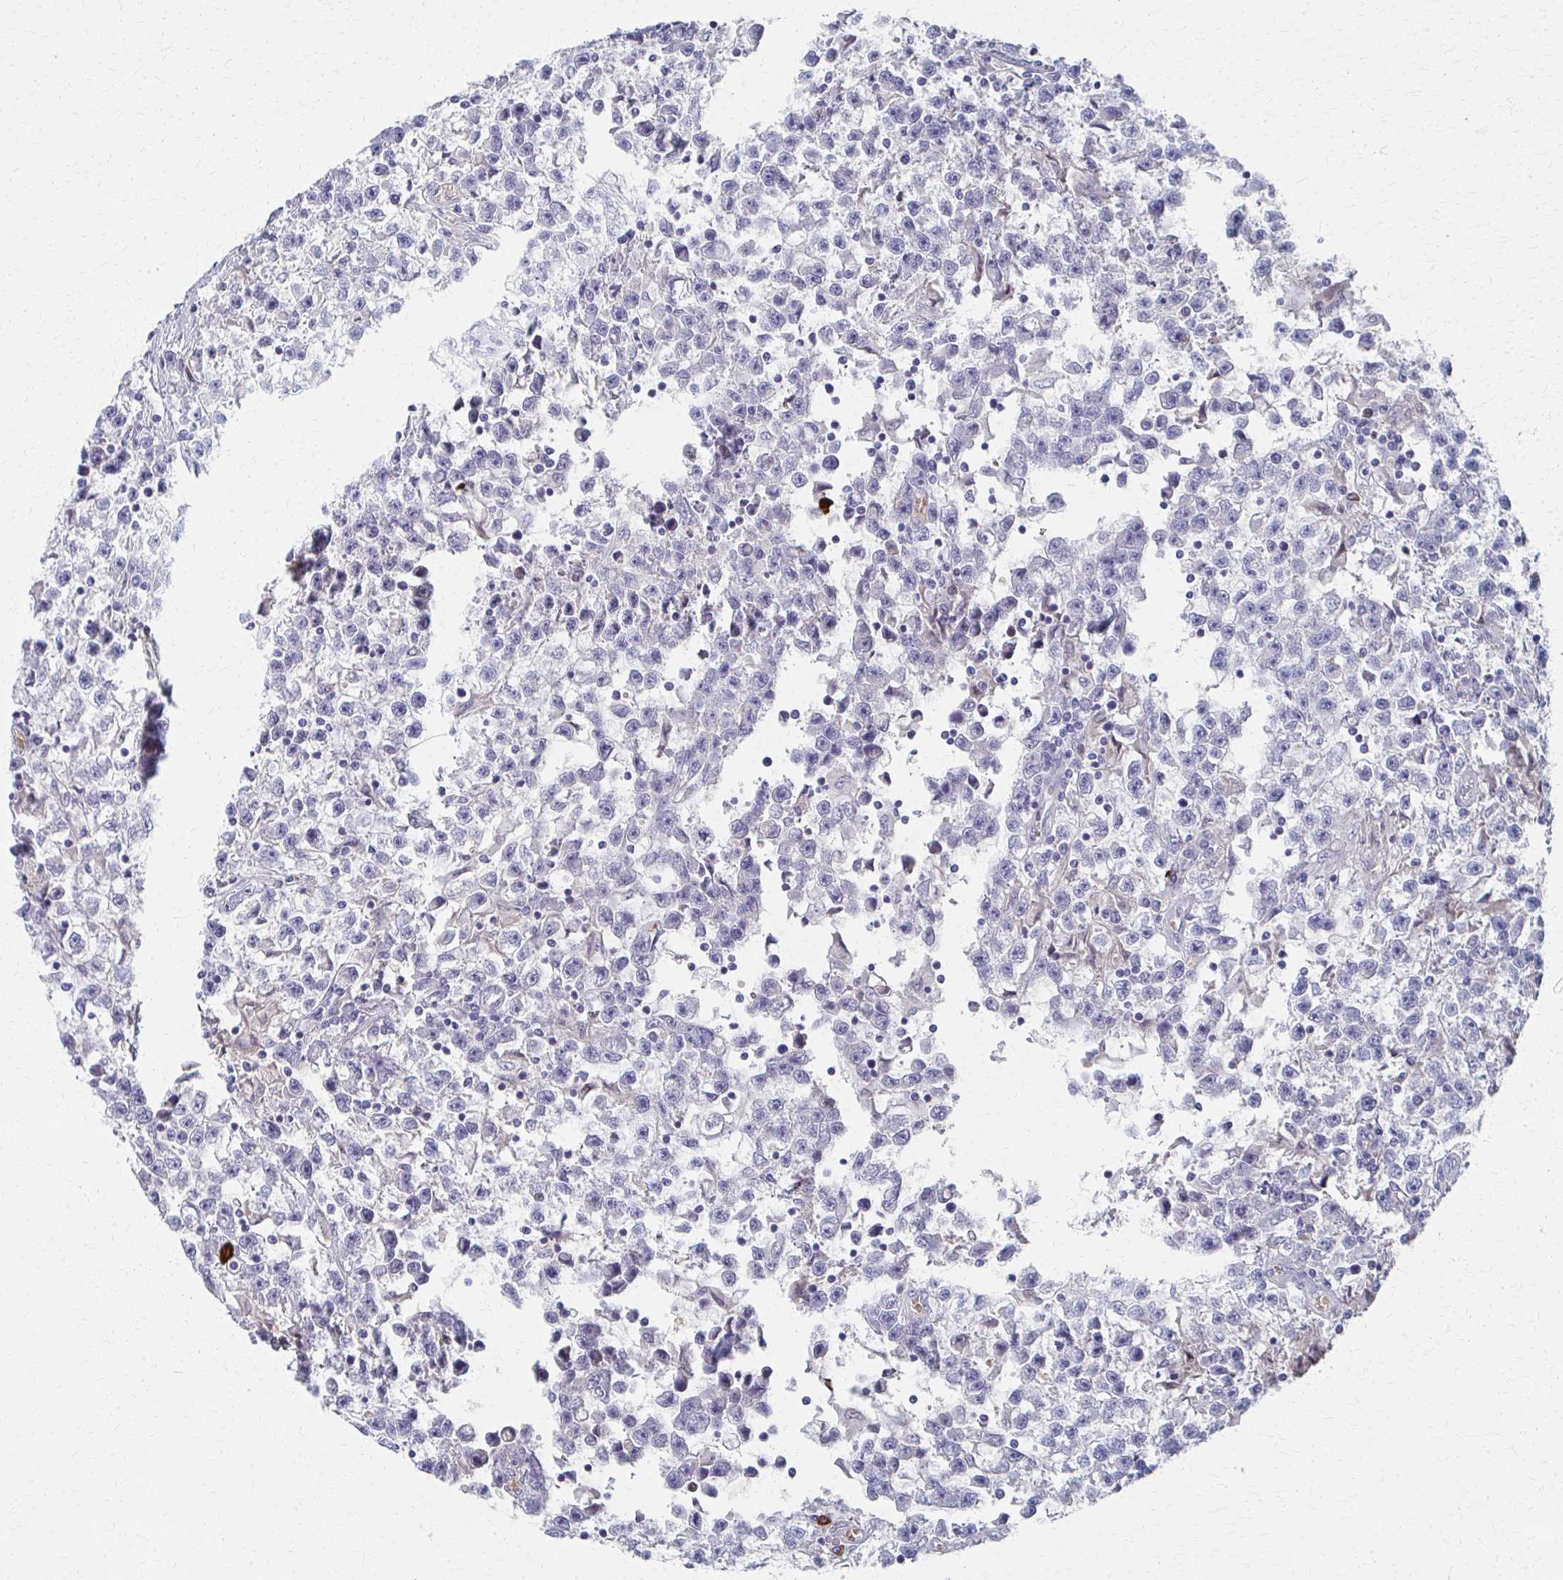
{"staining": {"intensity": "negative", "quantity": "none", "location": "none"}, "tissue": "testis cancer", "cell_type": "Tumor cells", "image_type": "cancer", "snomed": [{"axis": "morphology", "description": "Seminoma, NOS"}, {"axis": "topography", "description": "Testis"}], "caption": "Immunohistochemistry (IHC) photomicrograph of neoplastic tissue: human testis cancer stained with DAB exhibits no significant protein expression in tumor cells.", "gene": "MS4A2", "patient": {"sex": "male", "age": 31}}